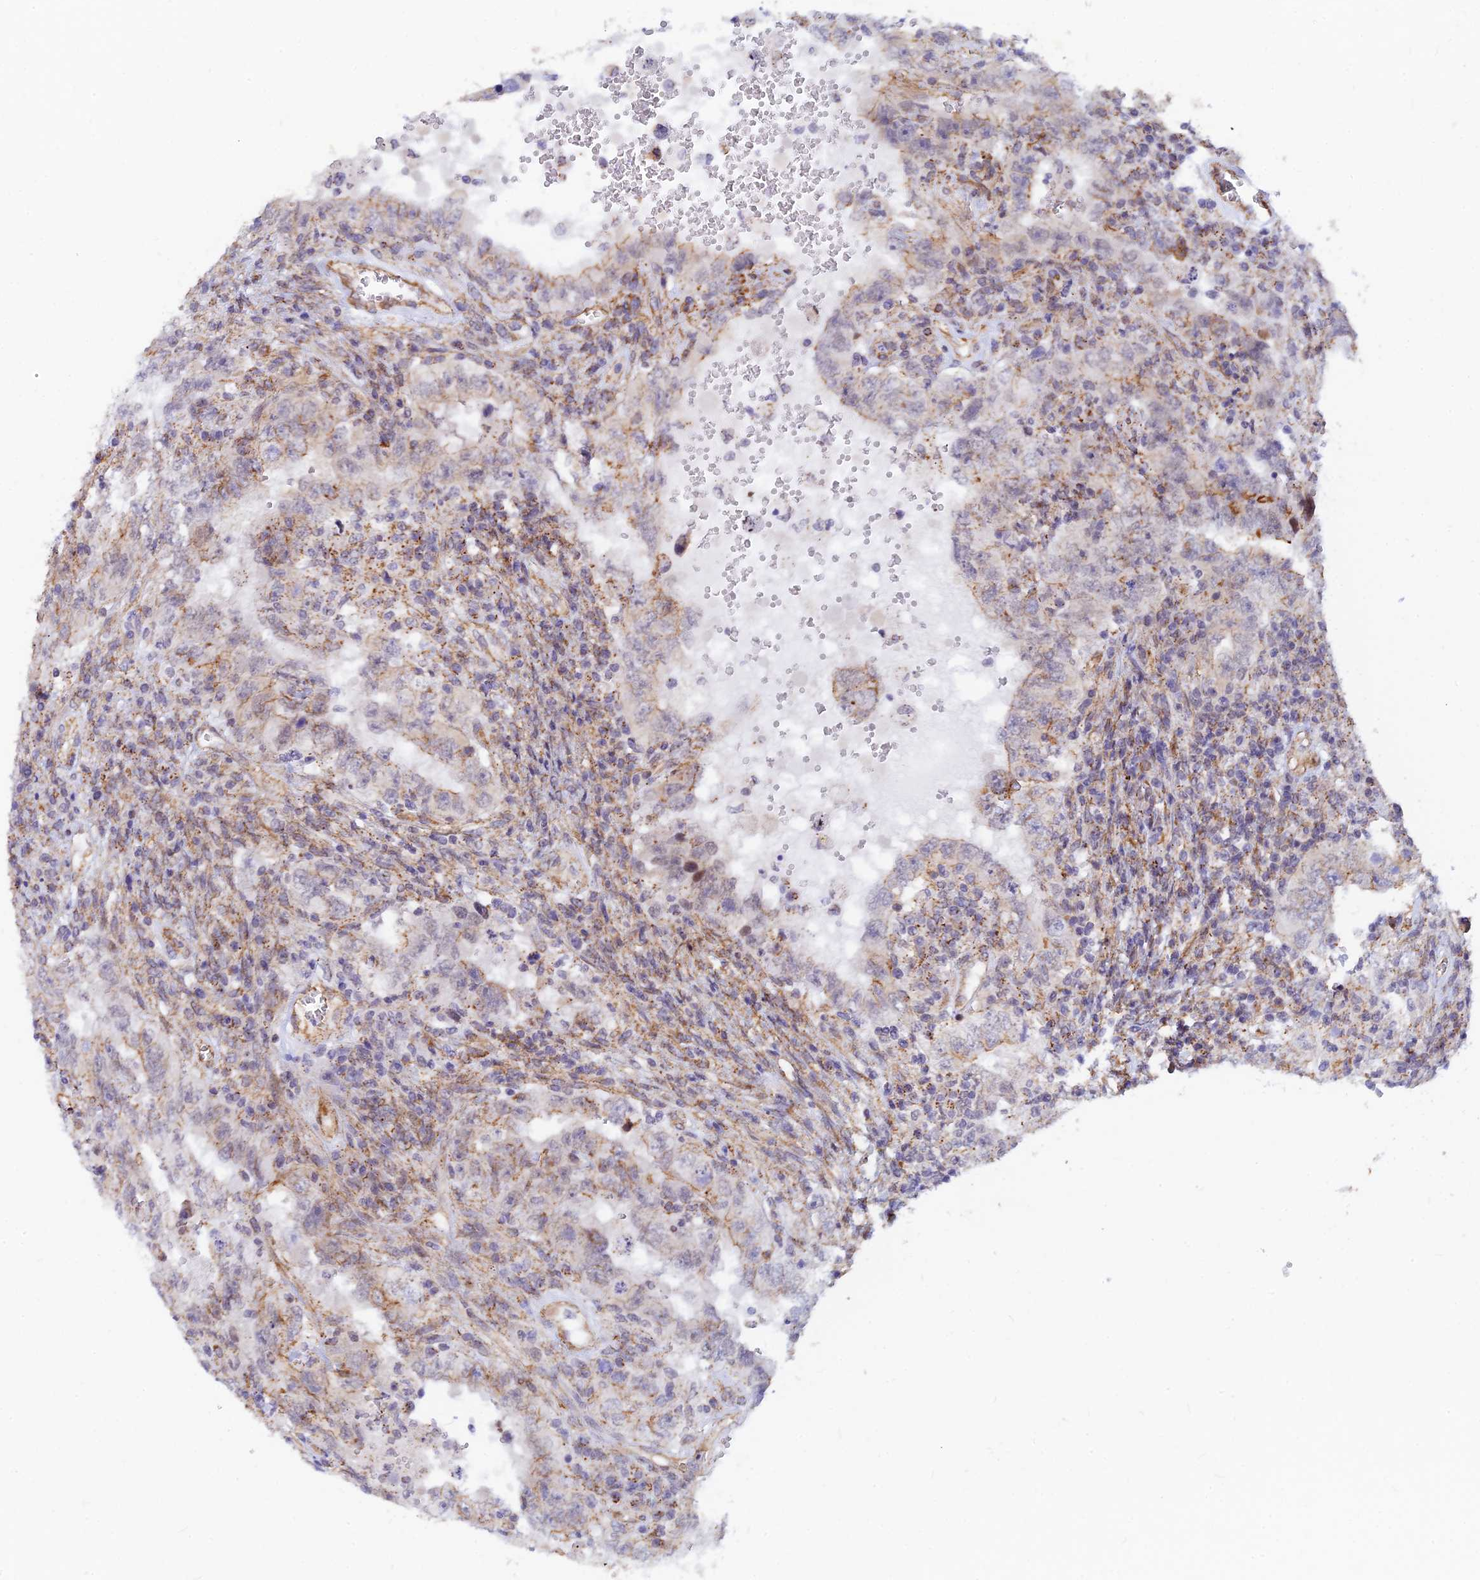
{"staining": {"intensity": "weak", "quantity": "<25%", "location": "cytoplasmic/membranous"}, "tissue": "testis cancer", "cell_type": "Tumor cells", "image_type": "cancer", "snomed": [{"axis": "morphology", "description": "Carcinoma, Embryonal, NOS"}, {"axis": "topography", "description": "Testis"}], "caption": "This is an immunohistochemistry (IHC) image of human testis cancer. There is no expression in tumor cells.", "gene": "VSTM2L", "patient": {"sex": "male", "age": 26}}